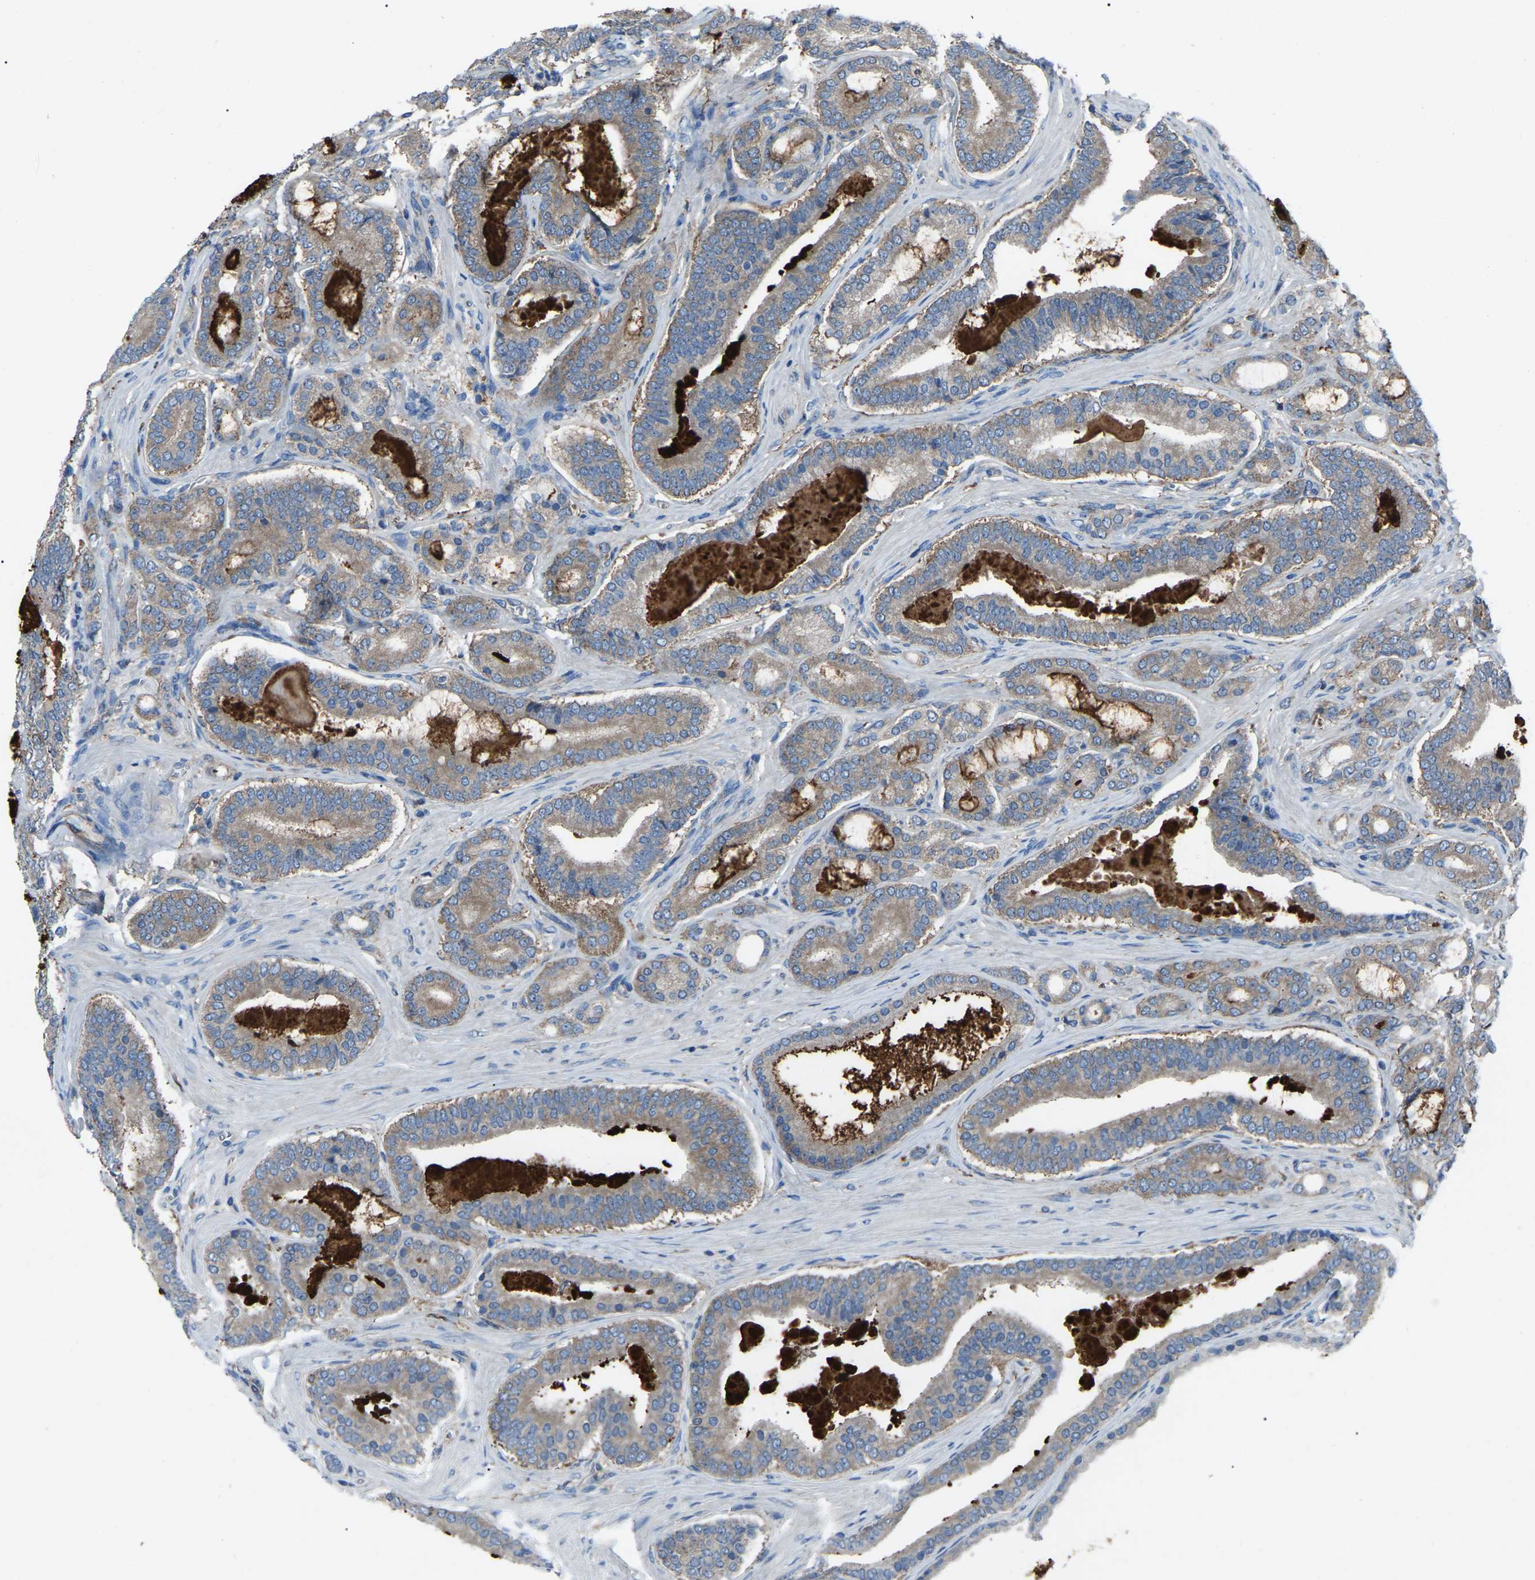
{"staining": {"intensity": "weak", "quantity": ">75%", "location": "cytoplasmic/membranous"}, "tissue": "prostate cancer", "cell_type": "Tumor cells", "image_type": "cancer", "snomed": [{"axis": "morphology", "description": "Adenocarcinoma, High grade"}, {"axis": "topography", "description": "Prostate"}], "caption": "Immunohistochemical staining of adenocarcinoma (high-grade) (prostate) exhibits low levels of weak cytoplasmic/membranous staining in about >75% of tumor cells. (brown staining indicates protein expression, while blue staining denotes nuclei).", "gene": "AIMP1", "patient": {"sex": "male", "age": 60}}